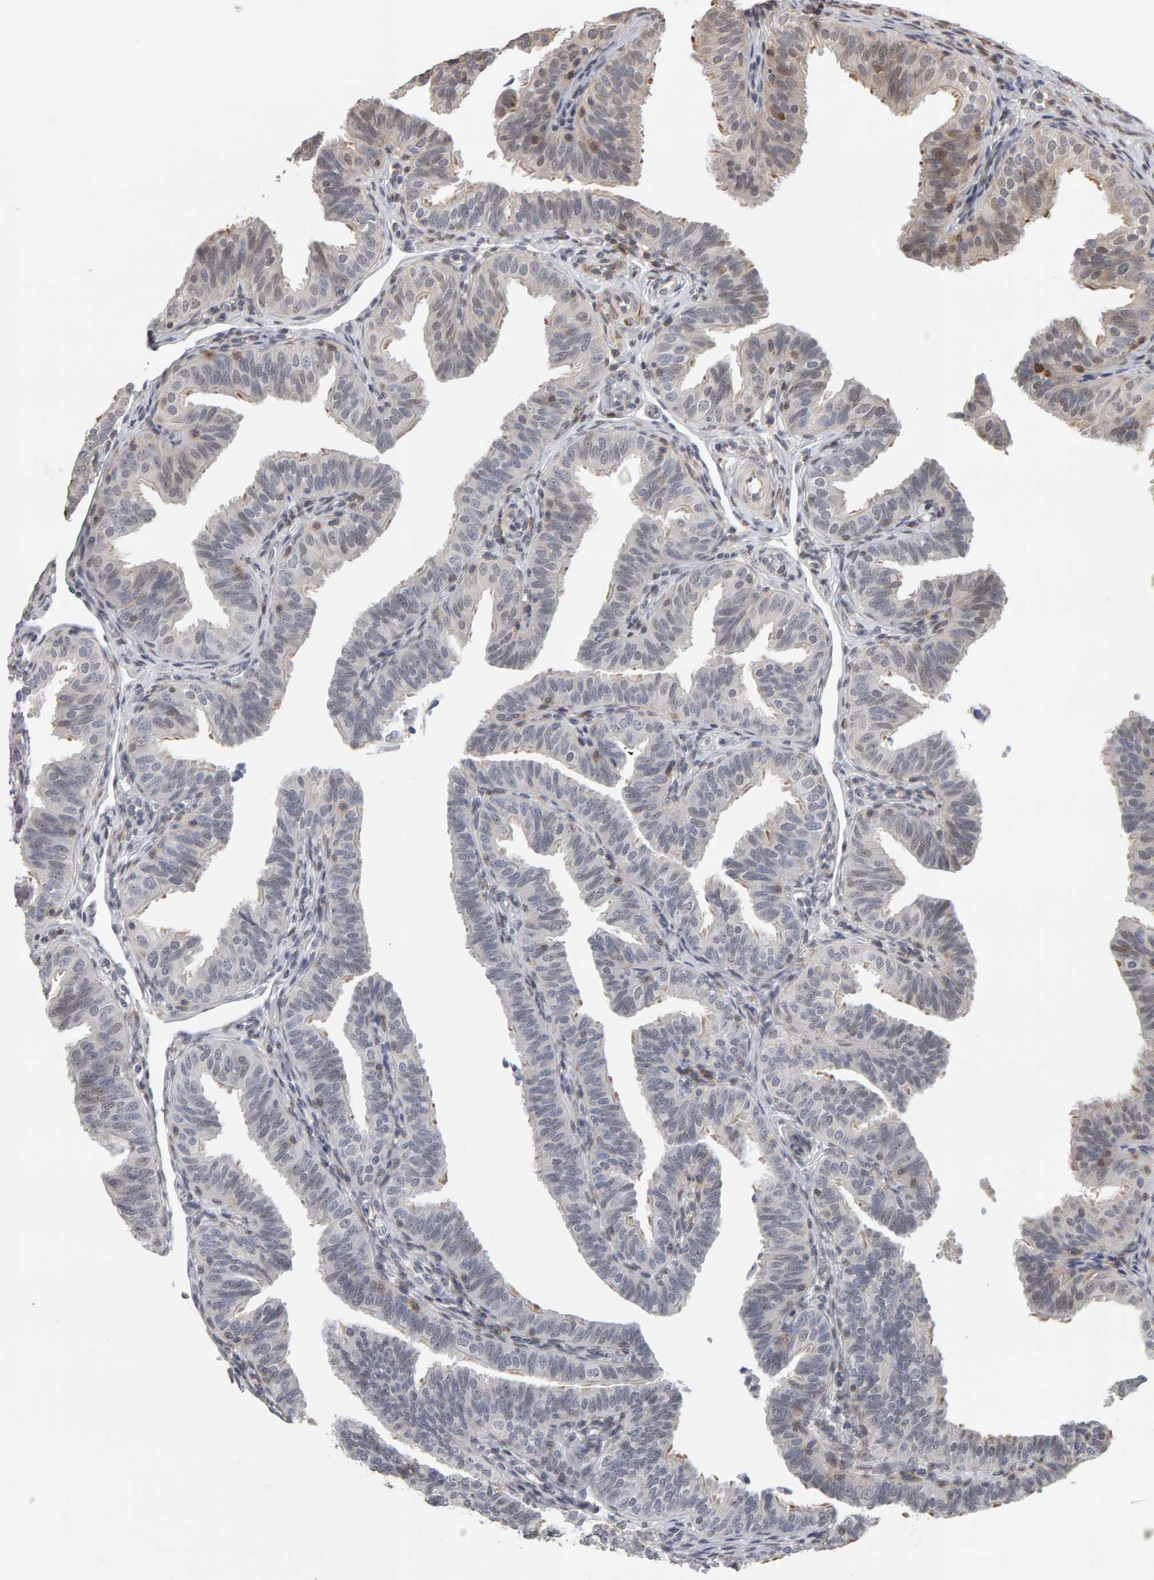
{"staining": {"intensity": "weak", "quantity": "<25%", "location": "cytoplasmic/membranous"}, "tissue": "fallopian tube", "cell_type": "Glandular cells", "image_type": "normal", "snomed": [{"axis": "morphology", "description": "Normal tissue, NOS"}, {"axis": "topography", "description": "Fallopian tube"}], "caption": "This is an IHC histopathology image of benign human fallopian tube. There is no staining in glandular cells.", "gene": "TEFM", "patient": {"sex": "female", "age": 35}}